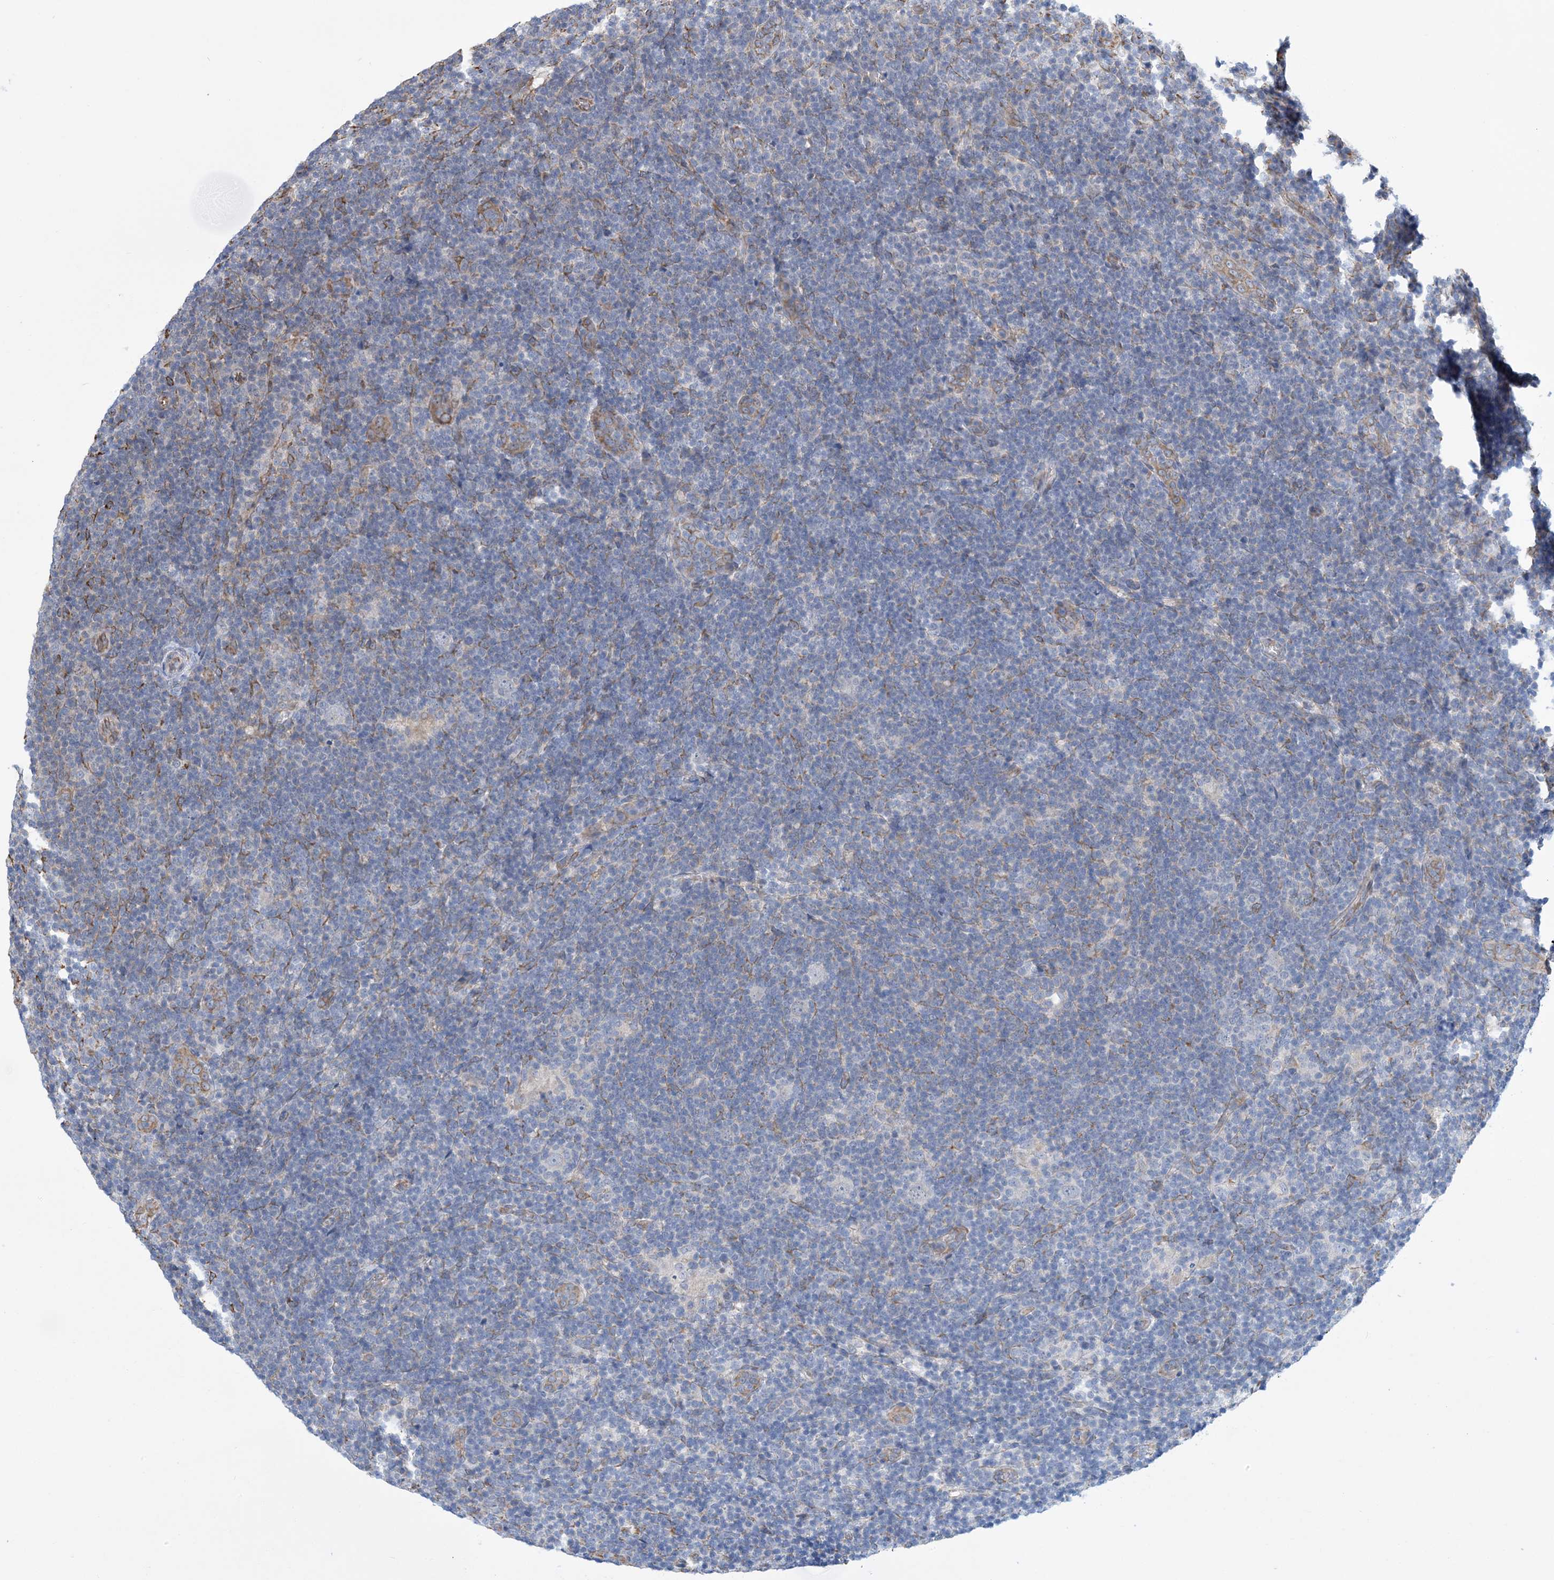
{"staining": {"intensity": "negative", "quantity": "none", "location": "none"}, "tissue": "lymphoma", "cell_type": "Tumor cells", "image_type": "cancer", "snomed": [{"axis": "morphology", "description": "Hodgkin's disease, NOS"}, {"axis": "topography", "description": "Lymph node"}], "caption": "There is no significant positivity in tumor cells of lymphoma.", "gene": "CCDC14", "patient": {"sex": "female", "age": 57}}